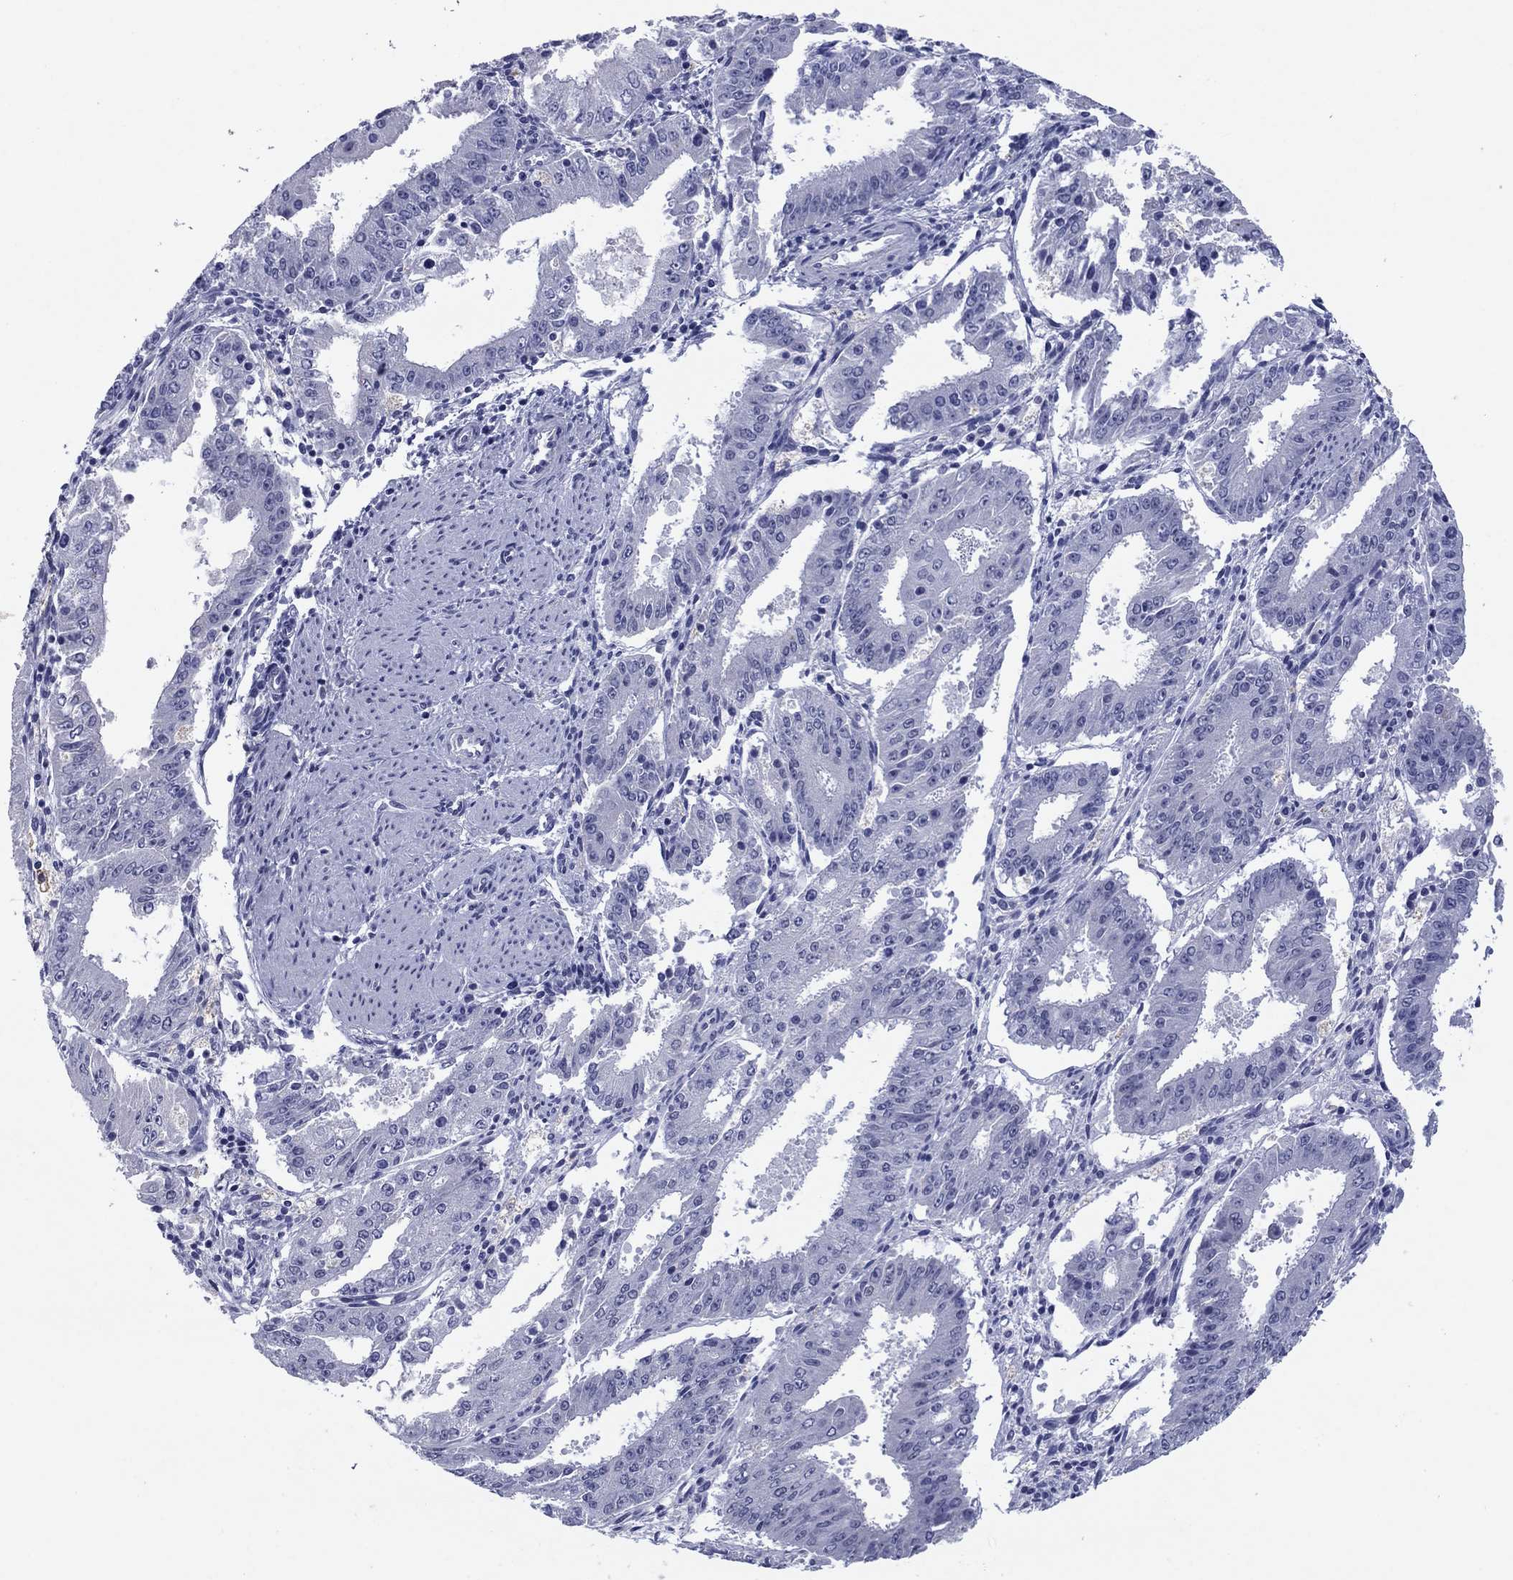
{"staining": {"intensity": "negative", "quantity": "none", "location": "none"}, "tissue": "ovarian cancer", "cell_type": "Tumor cells", "image_type": "cancer", "snomed": [{"axis": "morphology", "description": "Carcinoma, endometroid"}, {"axis": "topography", "description": "Ovary"}], "caption": "Immunohistochemistry histopathology image of neoplastic tissue: human ovarian cancer (endometroid carcinoma) stained with DAB (3,3'-diaminobenzidine) exhibits no significant protein positivity in tumor cells.", "gene": "TCFL5", "patient": {"sex": "female", "age": 42}}